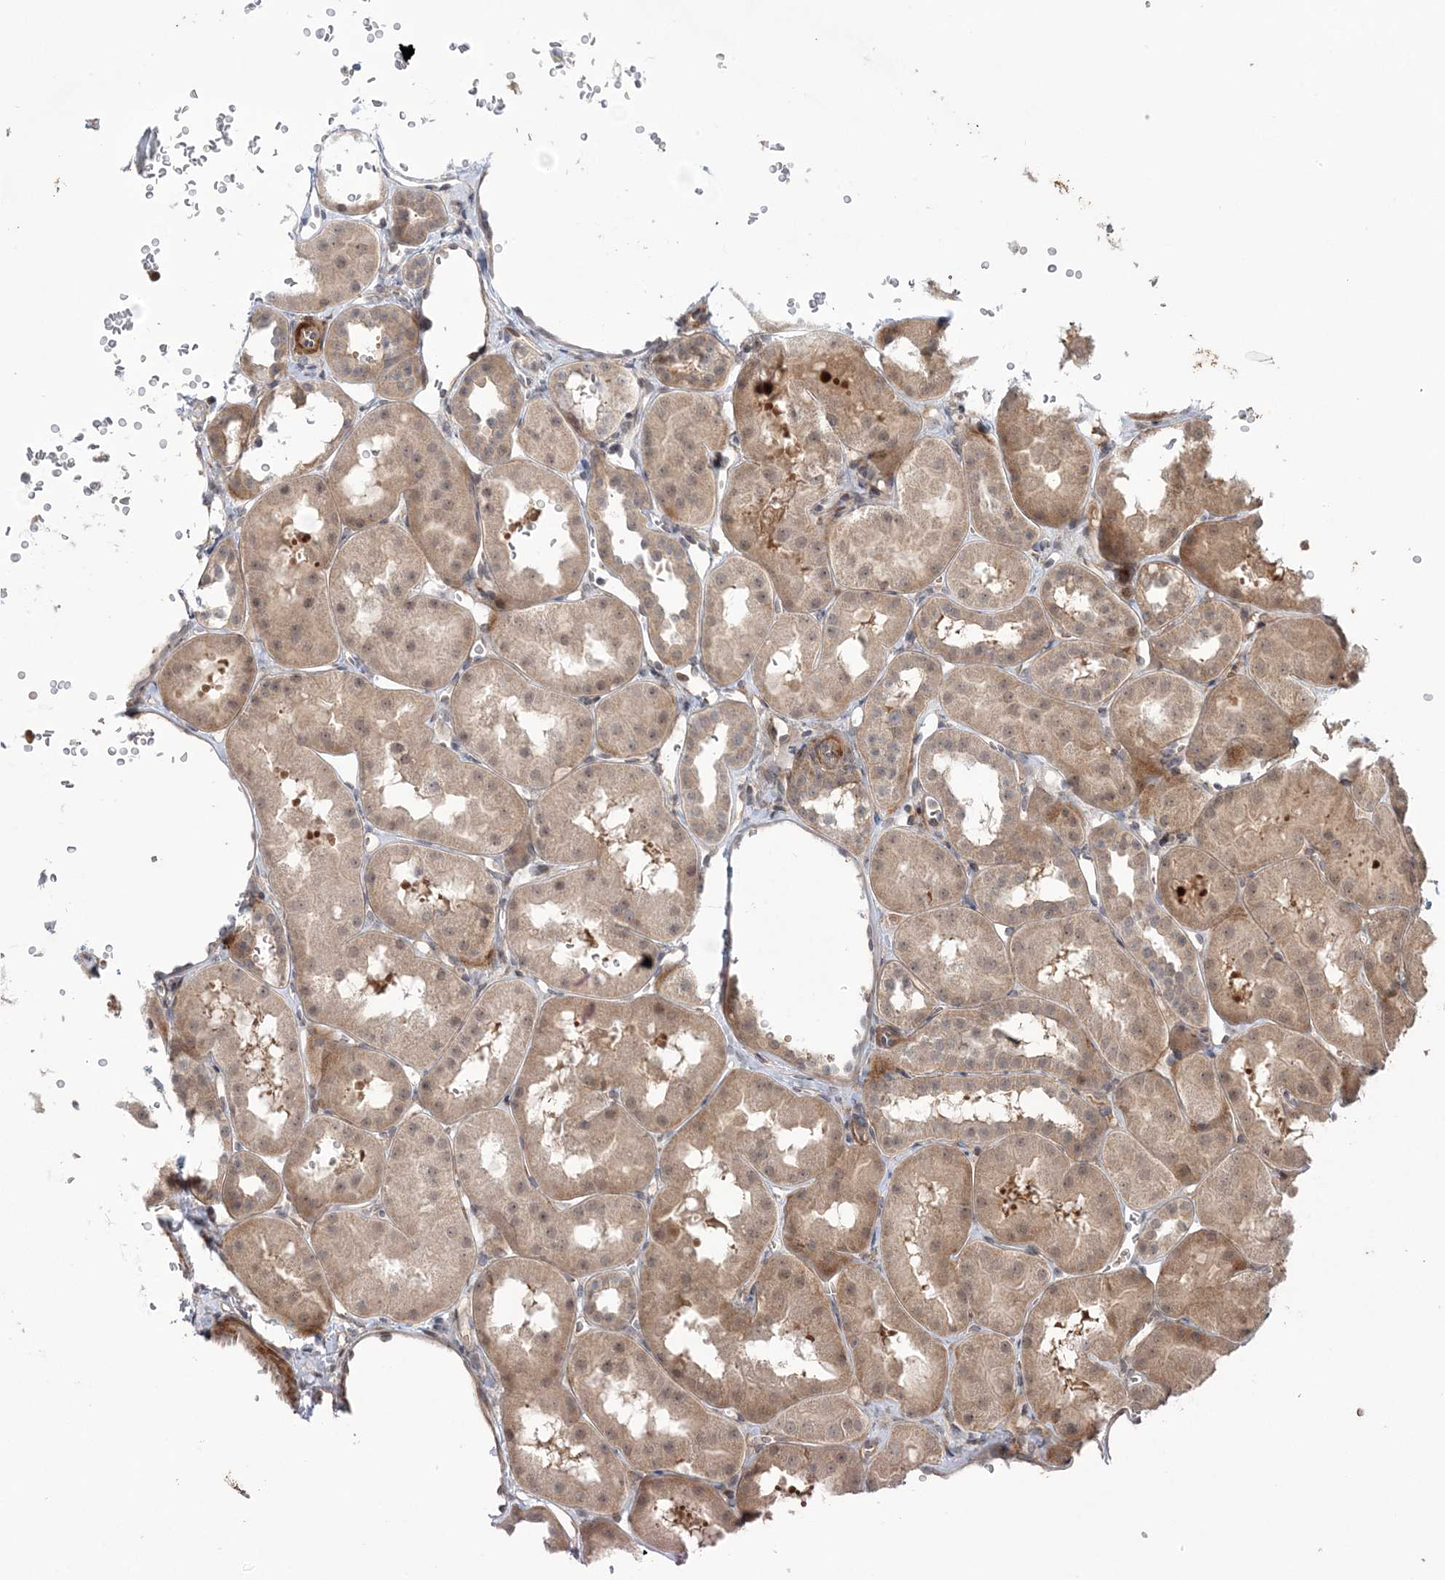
{"staining": {"intensity": "moderate", "quantity": "25%-75%", "location": "cytoplasmic/membranous,nuclear"}, "tissue": "kidney", "cell_type": "Cells in glomeruli", "image_type": "normal", "snomed": [{"axis": "morphology", "description": "Normal tissue, NOS"}, {"axis": "topography", "description": "Kidney"}, {"axis": "topography", "description": "Urinary bladder"}], "caption": "Immunohistochemistry of benign human kidney demonstrates medium levels of moderate cytoplasmic/membranous,nuclear positivity in approximately 25%-75% of cells in glomeruli.", "gene": "UBTD2", "patient": {"sex": "male", "age": 16}}